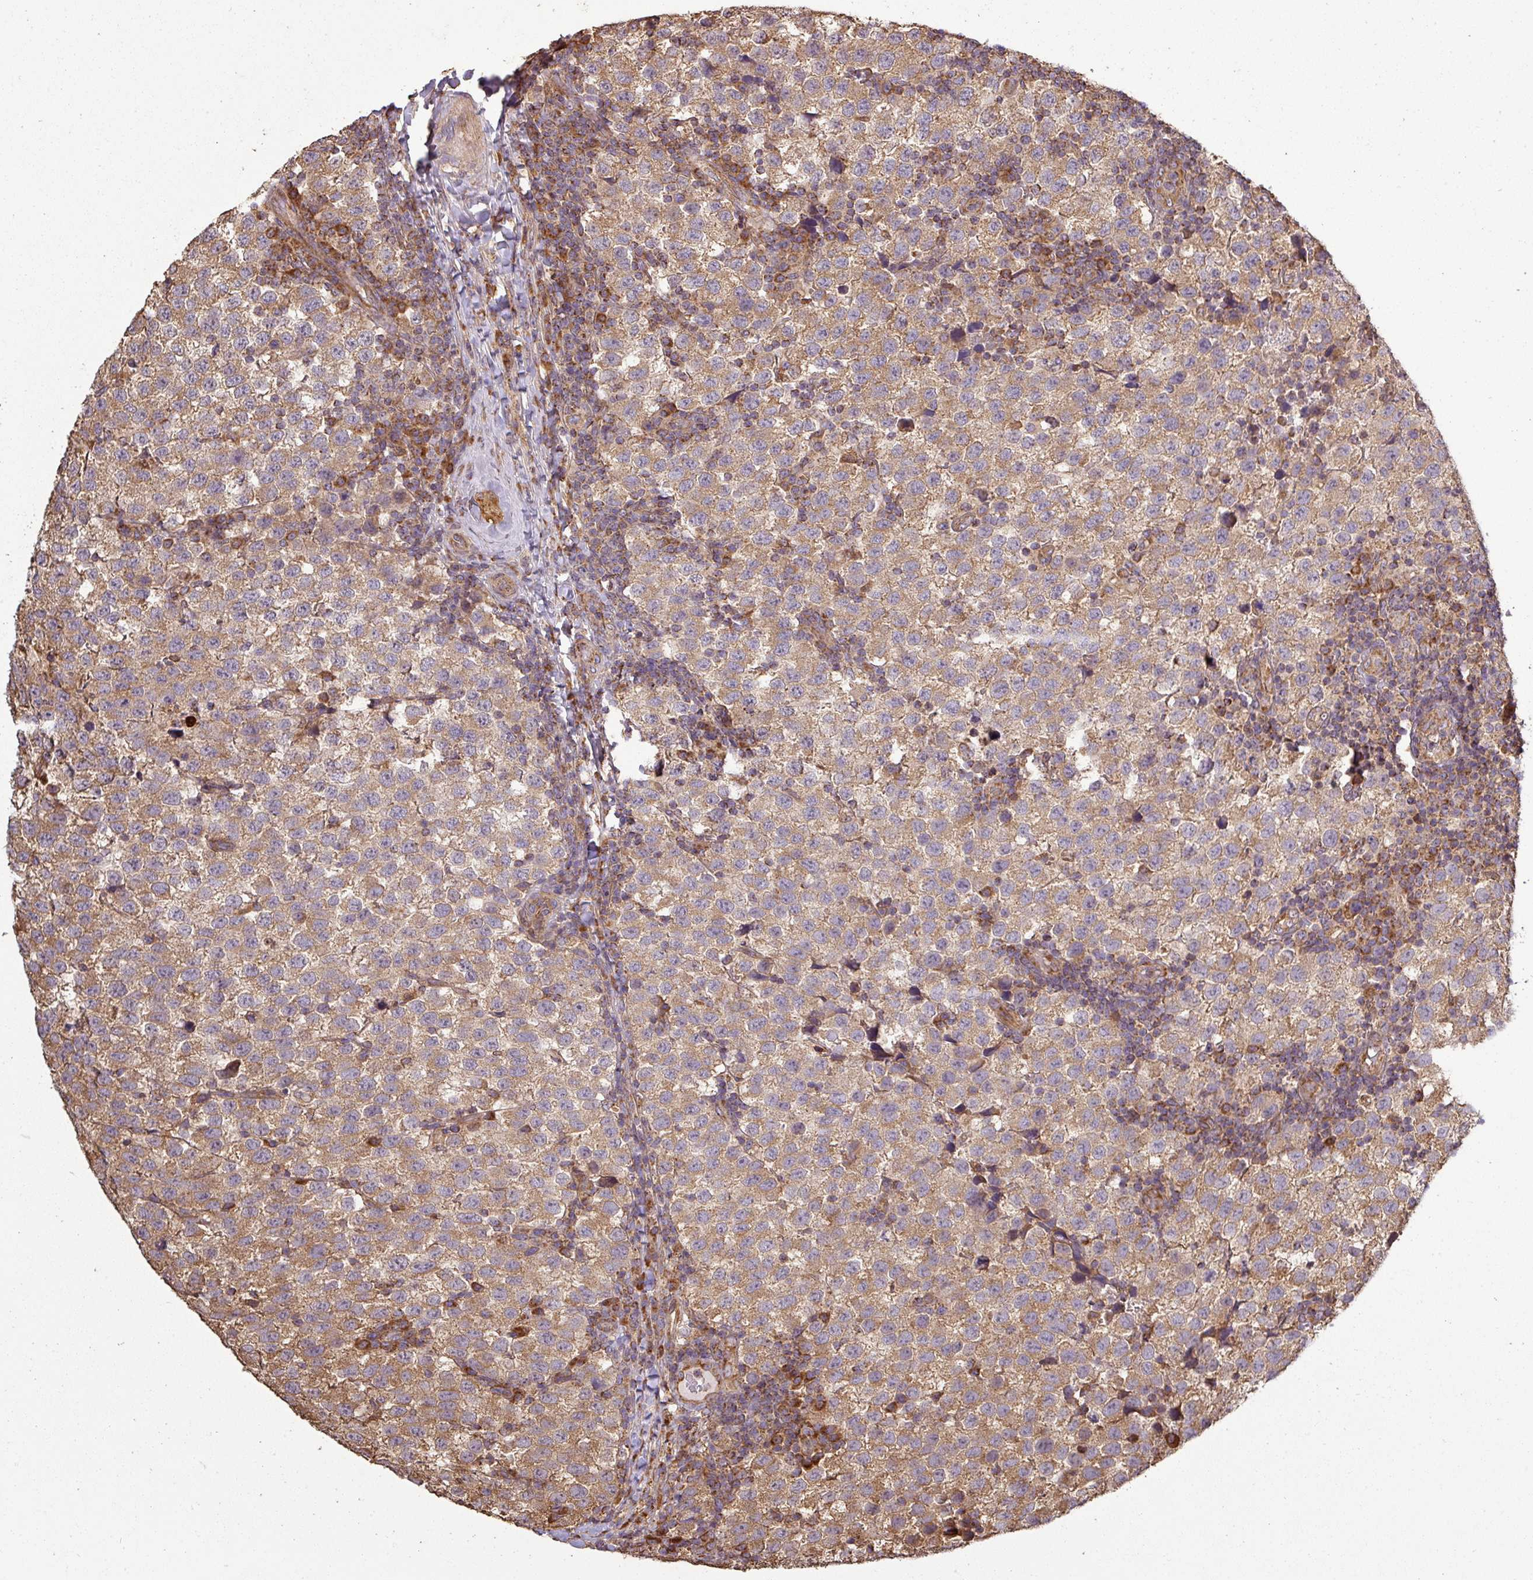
{"staining": {"intensity": "weak", "quantity": ">75%", "location": "cytoplasmic/membranous"}, "tissue": "testis cancer", "cell_type": "Tumor cells", "image_type": "cancer", "snomed": [{"axis": "morphology", "description": "Seminoma, NOS"}, {"axis": "topography", "description": "Testis"}], "caption": "IHC (DAB (3,3'-diaminobenzidine)) staining of human testis cancer (seminoma) exhibits weak cytoplasmic/membranous protein expression in approximately >75% of tumor cells.", "gene": "PLEKHM1", "patient": {"sex": "male", "age": 34}}